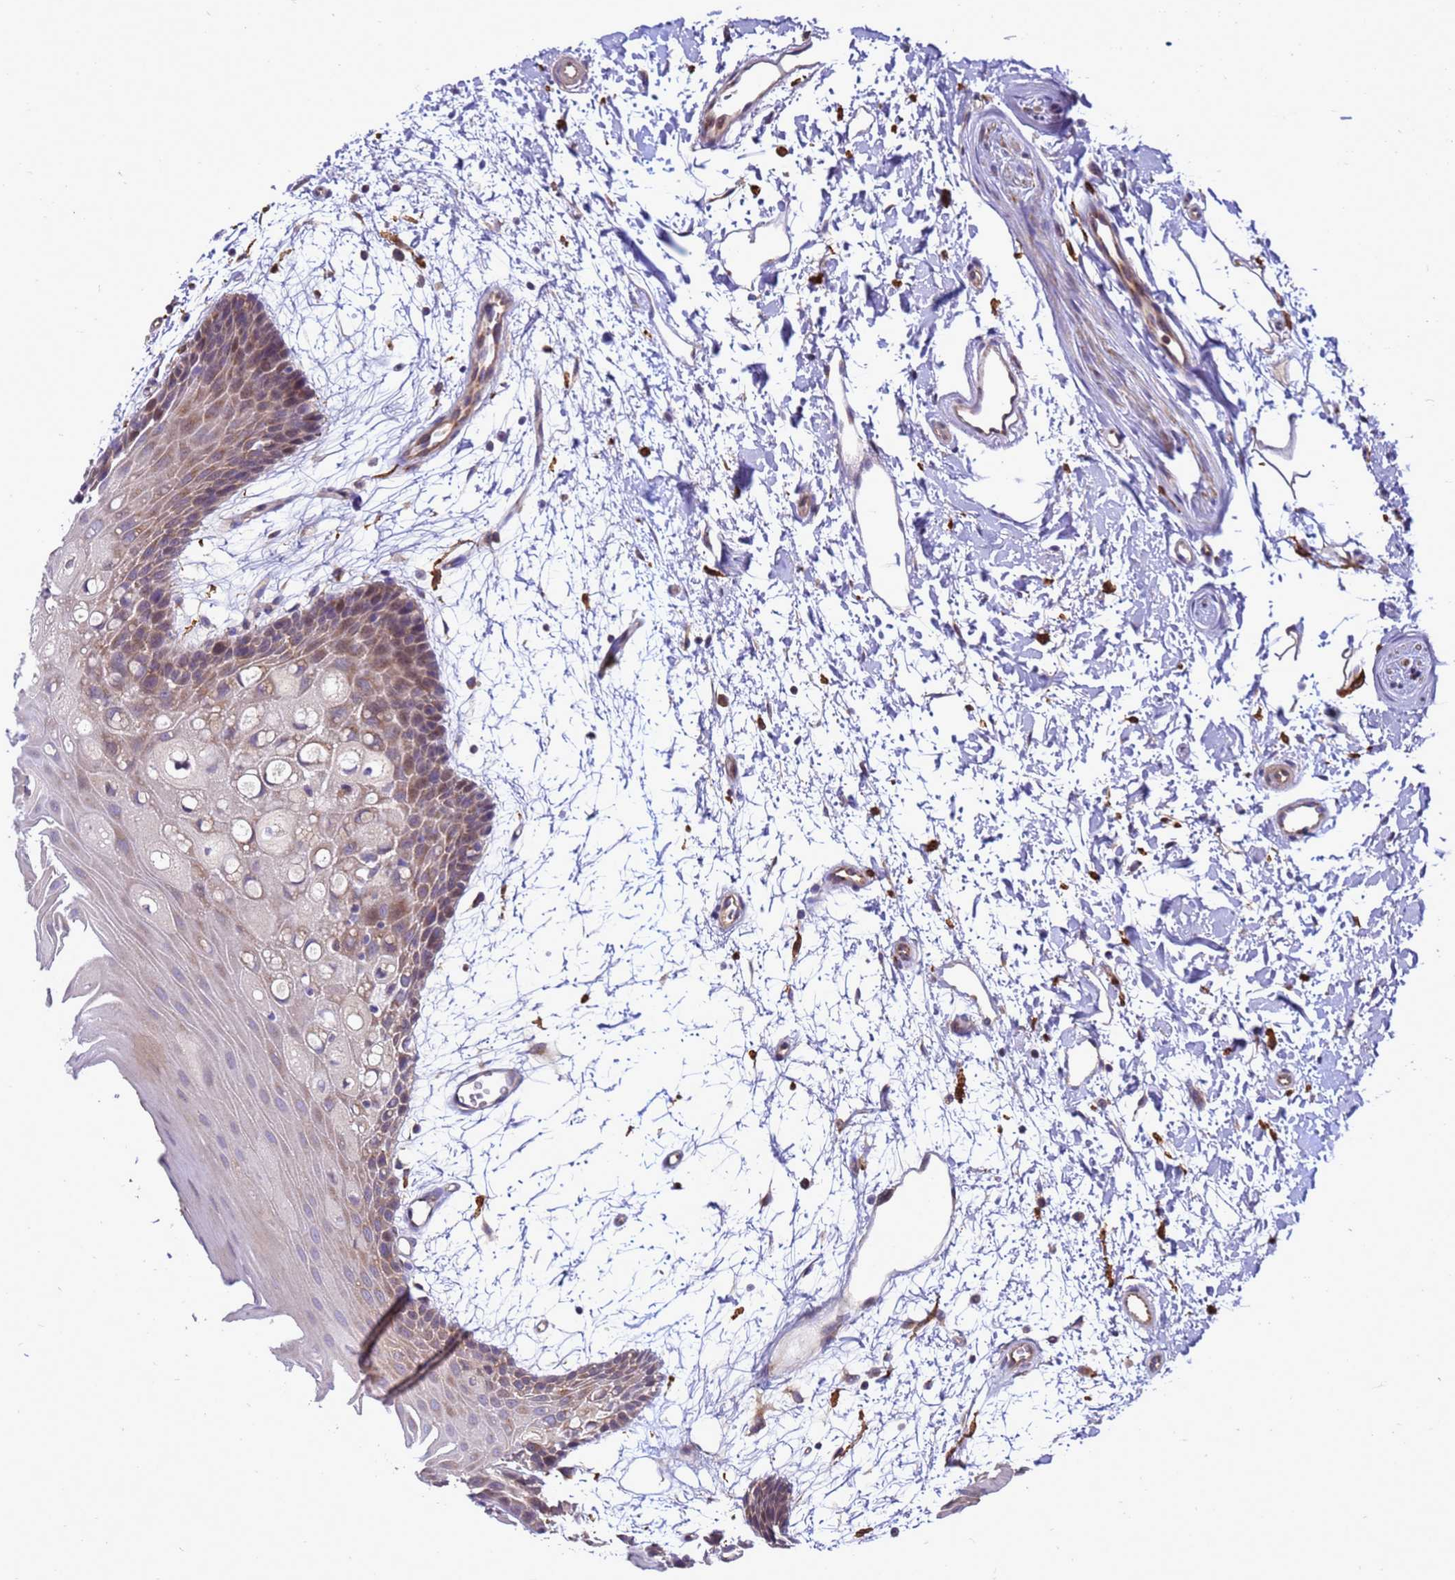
{"staining": {"intensity": "weak", "quantity": "25%-75%", "location": "cytoplasmic/membranous"}, "tissue": "oral mucosa", "cell_type": "Squamous epithelial cells", "image_type": "normal", "snomed": [{"axis": "morphology", "description": "Normal tissue, NOS"}, {"axis": "topography", "description": "Skeletal muscle"}, {"axis": "topography", "description": "Oral tissue"}, {"axis": "topography", "description": "Salivary gland"}, {"axis": "topography", "description": "Peripheral nerve tissue"}], "caption": "Protein analysis of unremarkable oral mucosa demonstrates weak cytoplasmic/membranous positivity in about 25%-75% of squamous epithelial cells. The protein of interest is stained brown, and the nuclei are stained in blue (DAB (3,3'-diaminobenzidine) IHC with brightfield microscopy, high magnification).", "gene": "RNF215", "patient": {"sex": "male", "age": 54}}